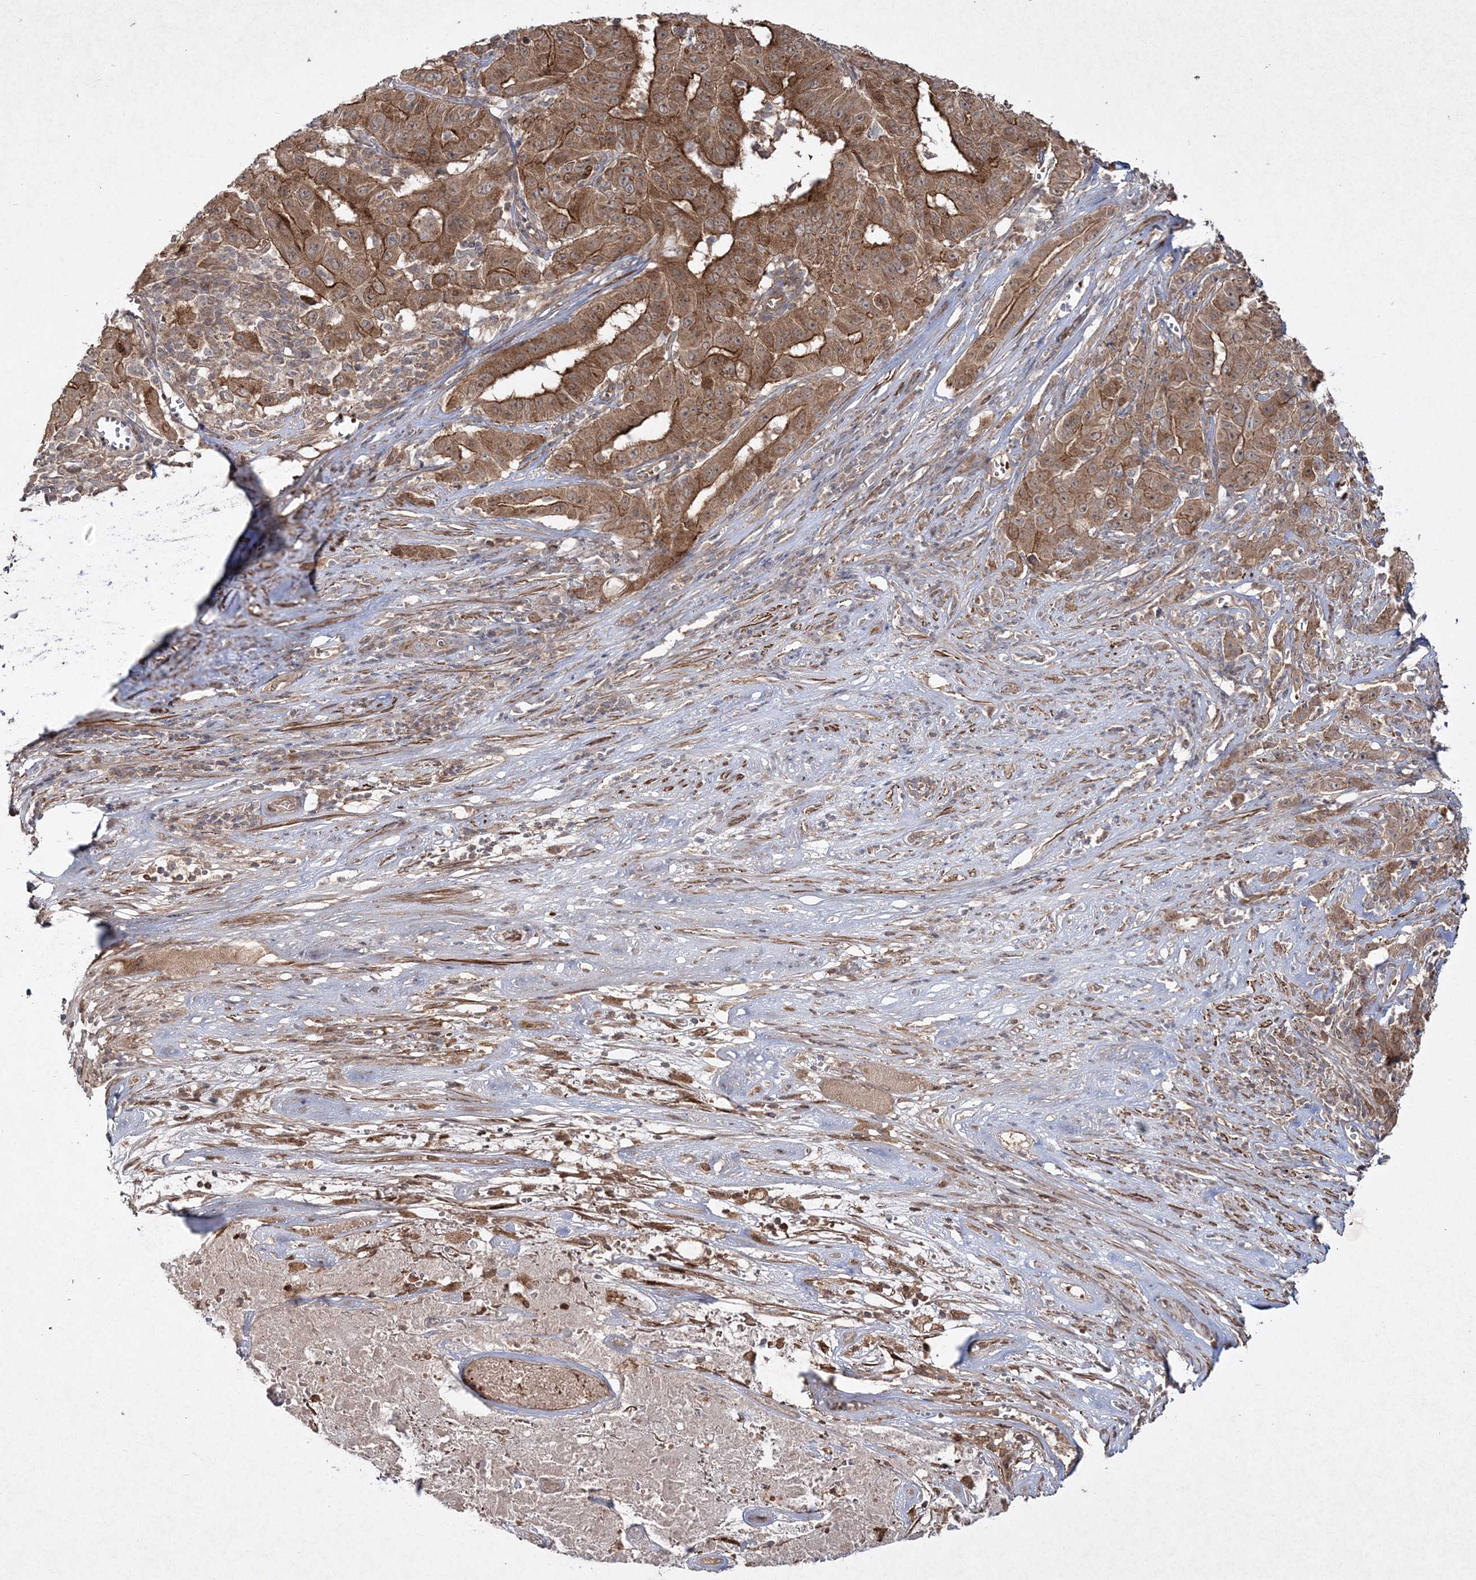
{"staining": {"intensity": "strong", "quantity": ">75%", "location": "cytoplasmic/membranous"}, "tissue": "pancreatic cancer", "cell_type": "Tumor cells", "image_type": "cancer", "snomed": [{"axis": "morphology", "description": "Adenocarcinoma, NOS"}, {"axis": "topography", "description": "Pancreas"}], "caption": "Immunohistochemistry staining of pancreatic cancer (adenocarcinoma), which reveals high levels of strong cytoplasmic/membranous positivity in about >75% of tumor cells indicating strong cytoplasmic/membranous protein expression. The staining was performed using DAB (3,3'-diaminobenzidine) (brown) for protein detection and nuclei were counterstained in hematoxylin (blue).", "gene": "MOCS2", "patient": {"sex": "male", "age": 63}}